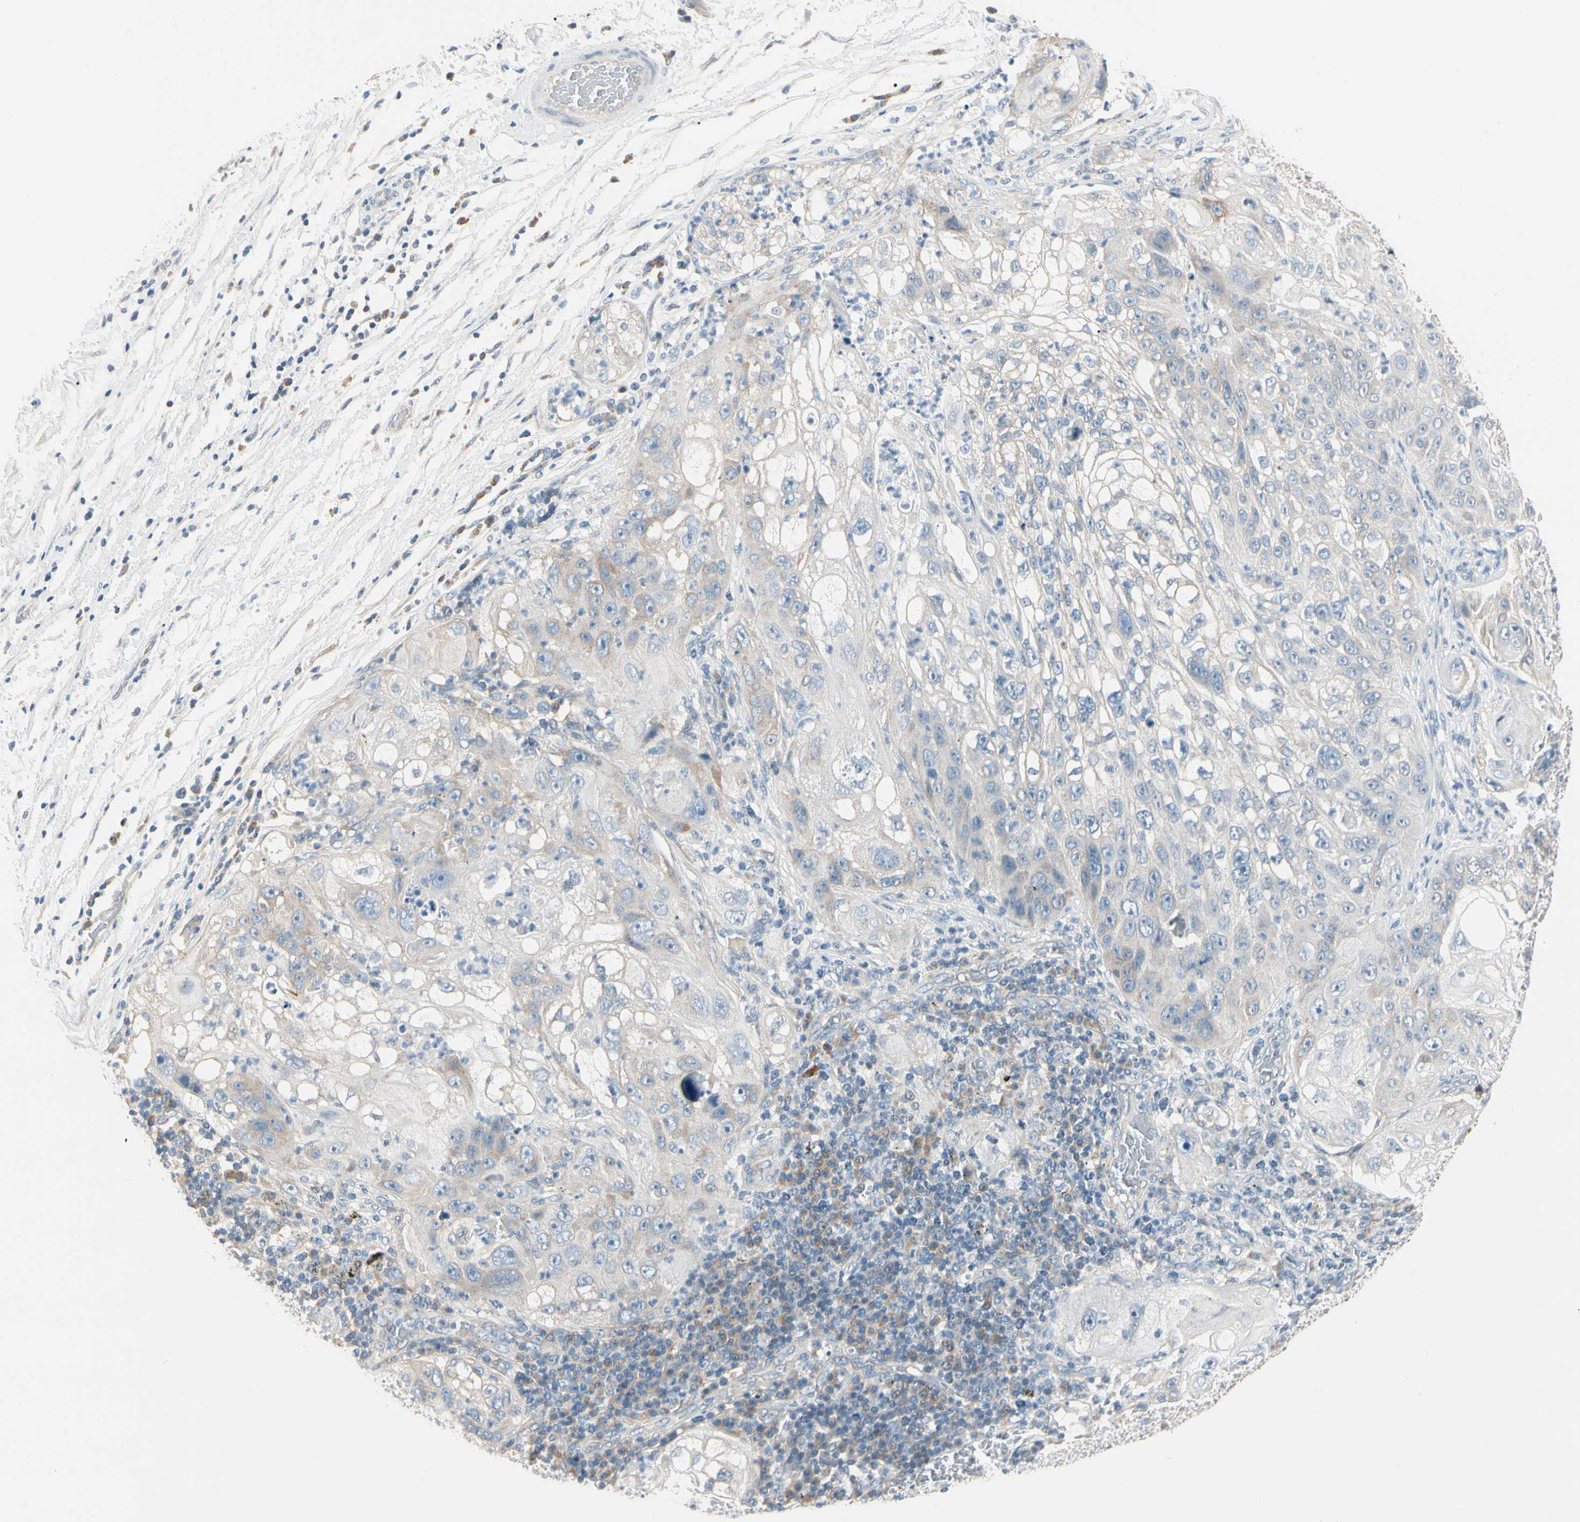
{"staining": {"intensity": "weak", "quantity": "<25%", "location": "cytoplasmic/membranous"}, "tissue": "lung cancer", "cell_type": "Tumor cells", "image_type": "cancer", "snomed": [{"axis": "morphology", "description": "Inflammation, NOS"}, {"axis": "morphology", "description": "Squamous cell carcinoma, NOS"}, {"axis": "topography", "description": "Lymph node"}, {"axis": "topography", "description": "Soft tissue"}, {"axis": "topography", "description": "Lung"}], "caption": "IHC photomicrograph of neoplastic tissue: squamous cell carcinoma (lung) stained with DAB shows no significant protein expression in tumor cells.", "gene": "DUSP12", "patient": {"sex": "male", "age": 66}}